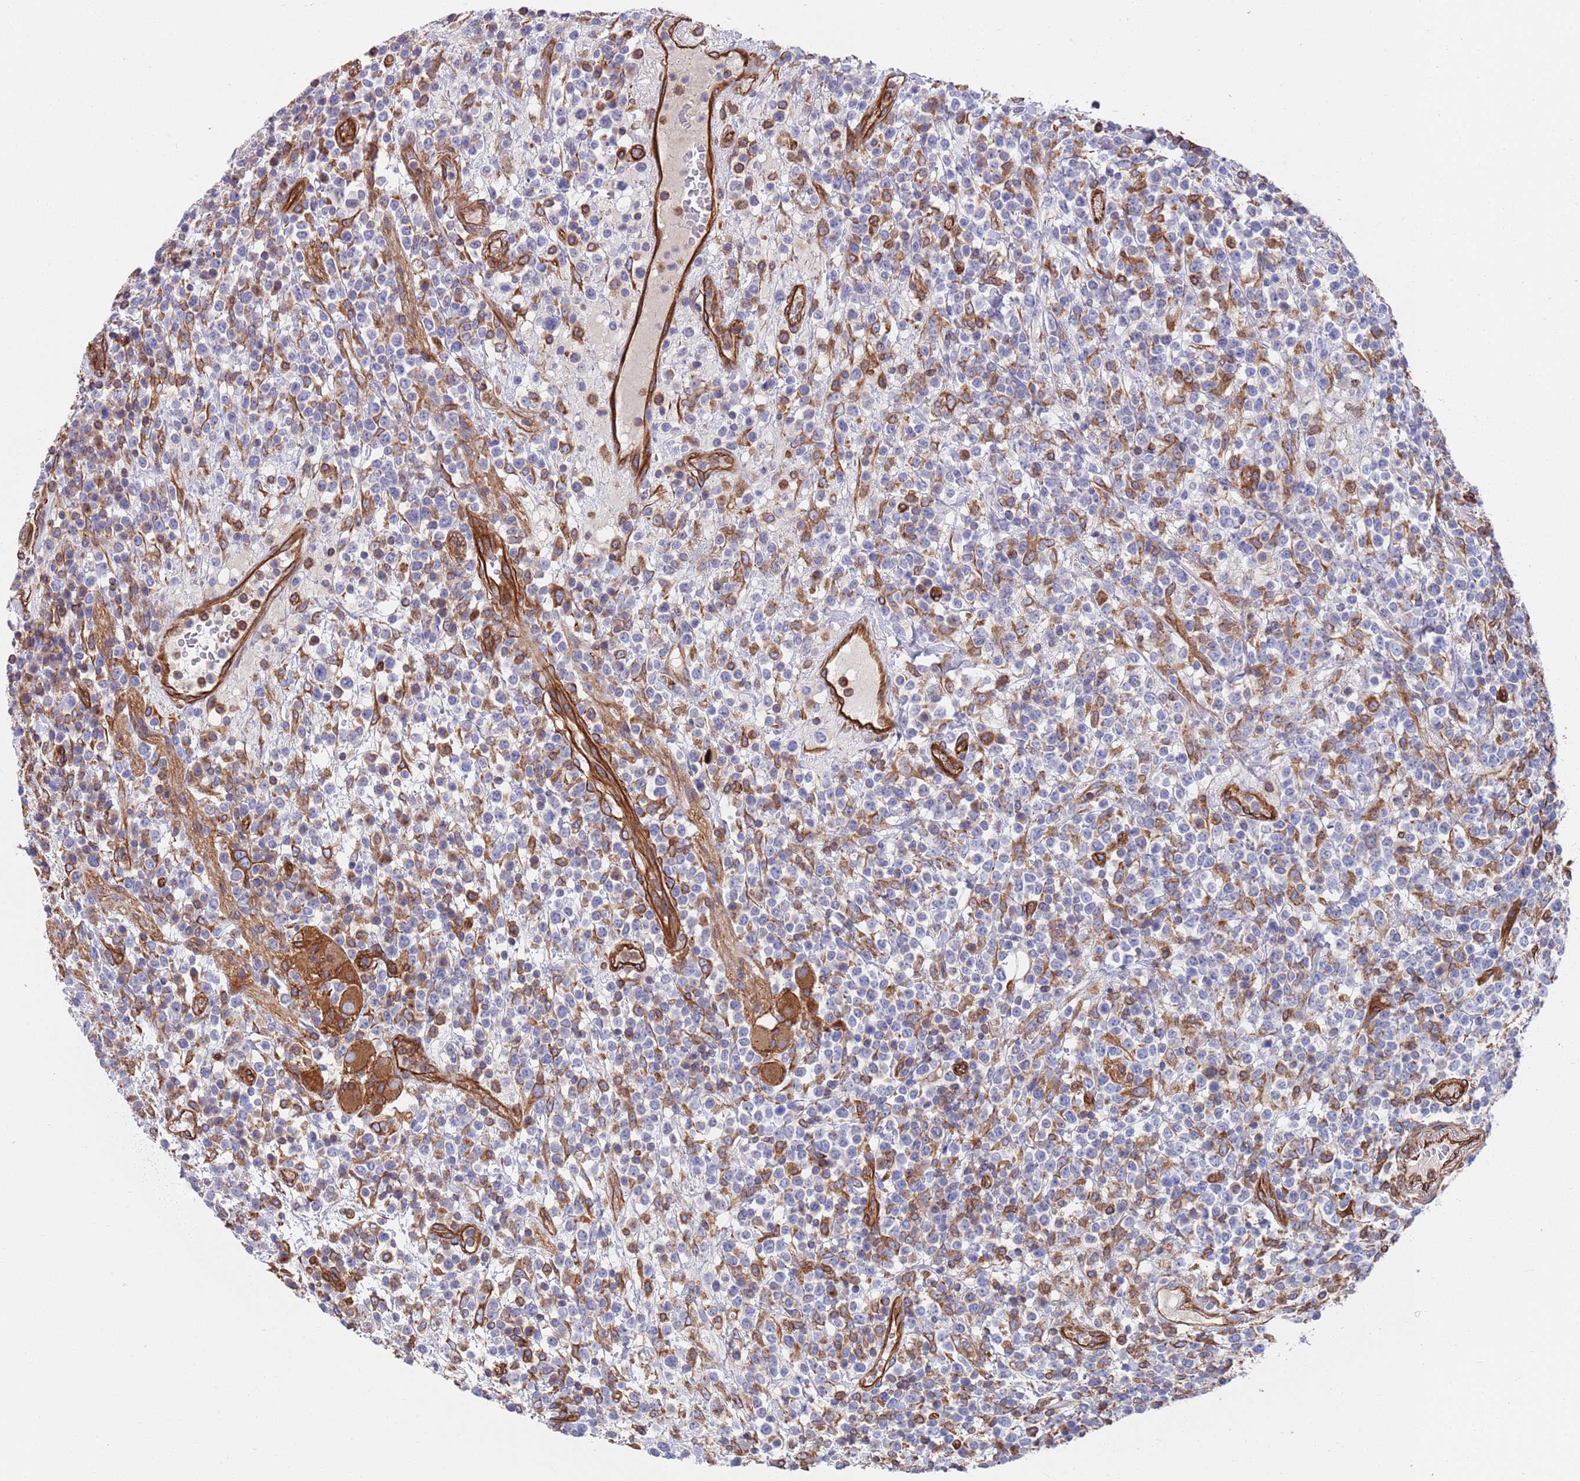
{"staining": {"intensity": "moderate", "quantity": "<25%", "location": "cytoplasmic/membranous"}, "tissue": "lymphoma", "cell_type": "Tumor cells", "image_type": "cancer", "snomed": [{"axis": "morphology", "description": "Malignant lymphoma, non-Hodgkin's type, High grade"}, {"axis": "topography", "description": "Colon"}], "caption": "Moderate cytoplasmic/membranous staining is seen in about <25% of tumor cells in malignant lymphoma, non-Hodgkin's type (high-grade).", "gene": "JAKMIP2", "patient": {"sex": "female", "age": 53}}